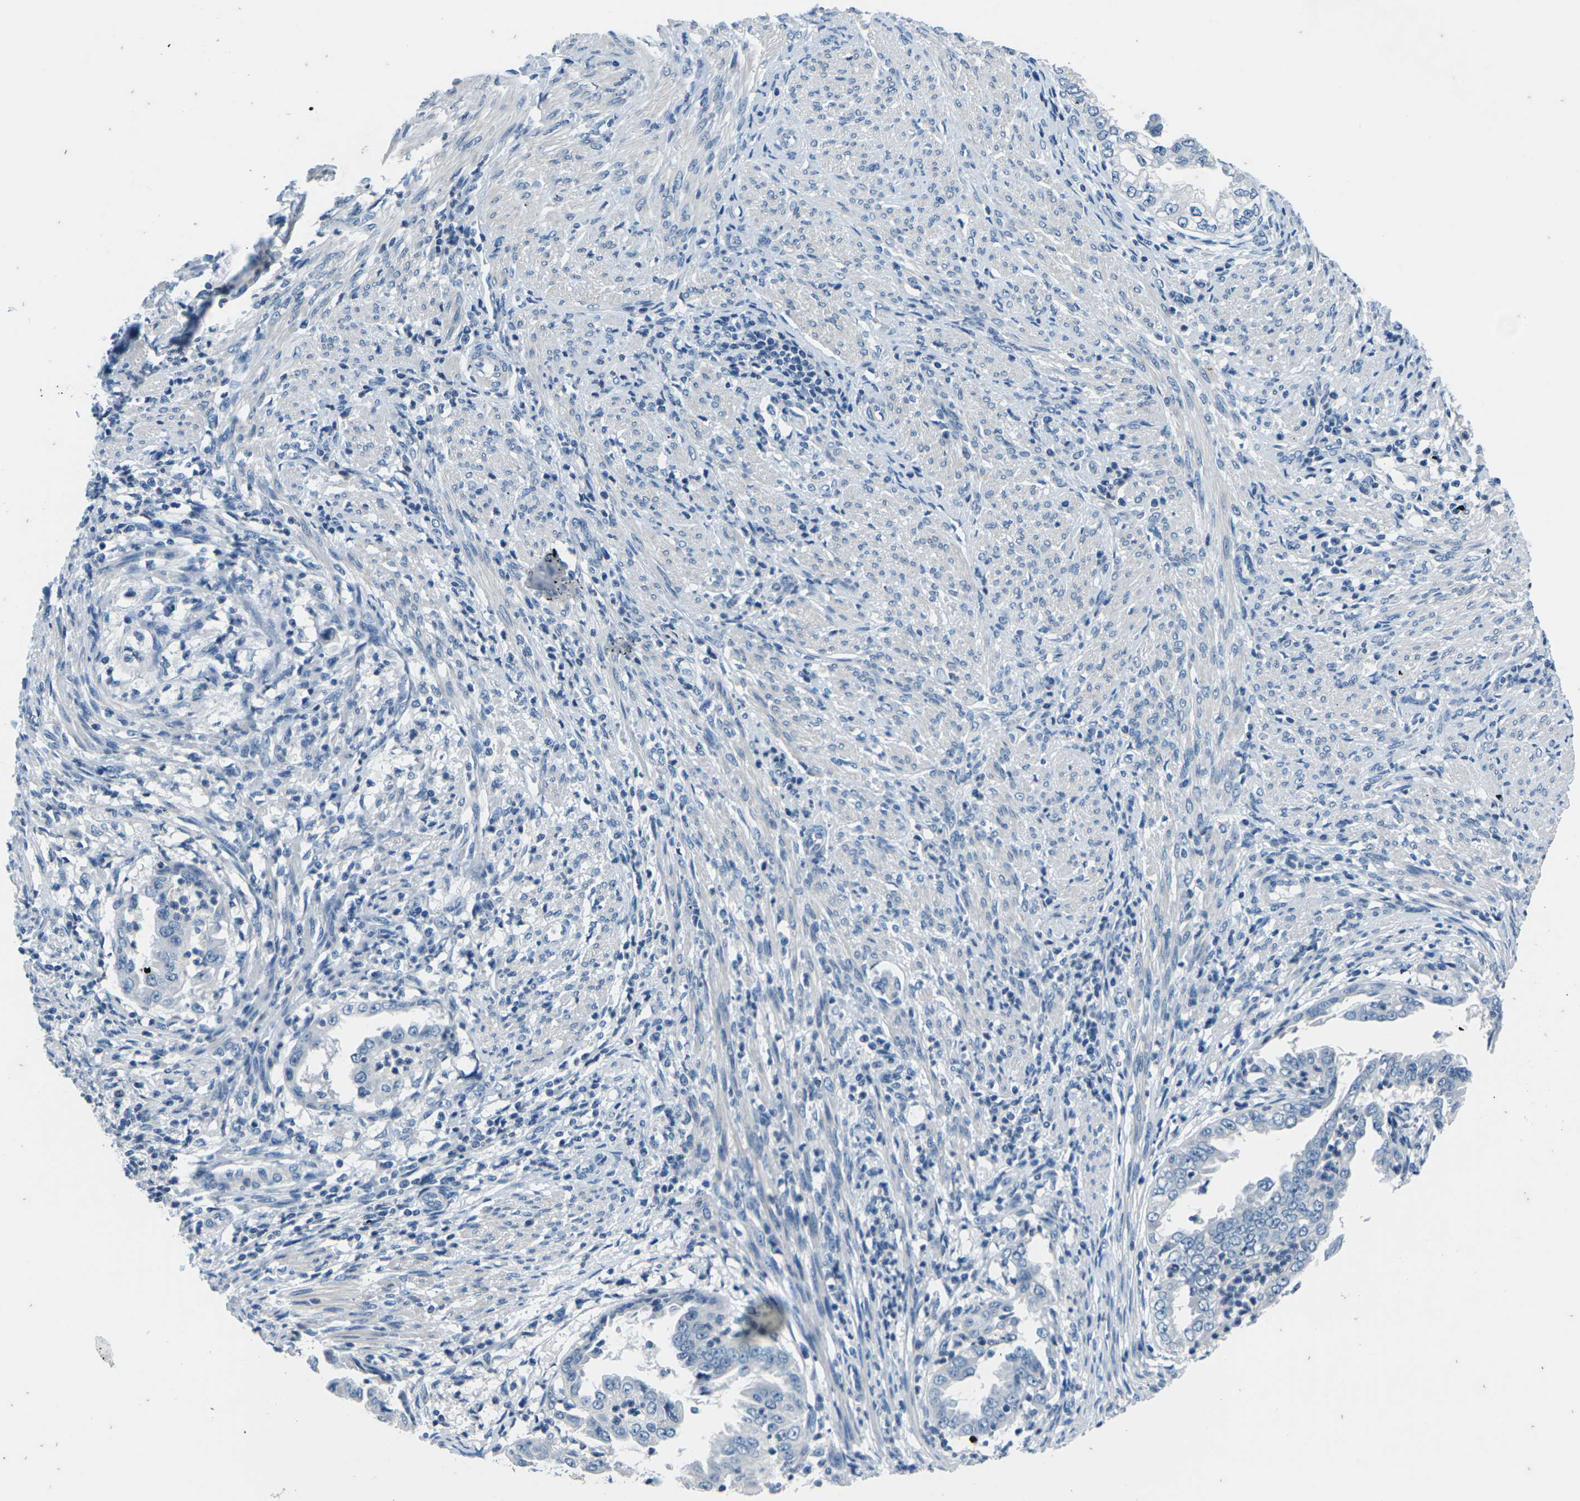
{"staining": {"intensity": "negative", "quantity": "none", "location": "none"}, "tissue": "endometrial cancer", "cell_type": "Tumor cells", "image_type": "cancer", "snomed": [{"axis": "morphology", "description": "Adenocarcinoma, NOS"}, {"axis": "topography", "description": "Endometrium"}], "caption": "Immunohistochemistry photomicrograph of neoplastic tissue: human endometrial cancer (adenocarcinoma) stained with DAB exhibits no significant protein staining in tumor cells.", "gene": "UMOD", "patient": {"sex": "female", "age": 85}}